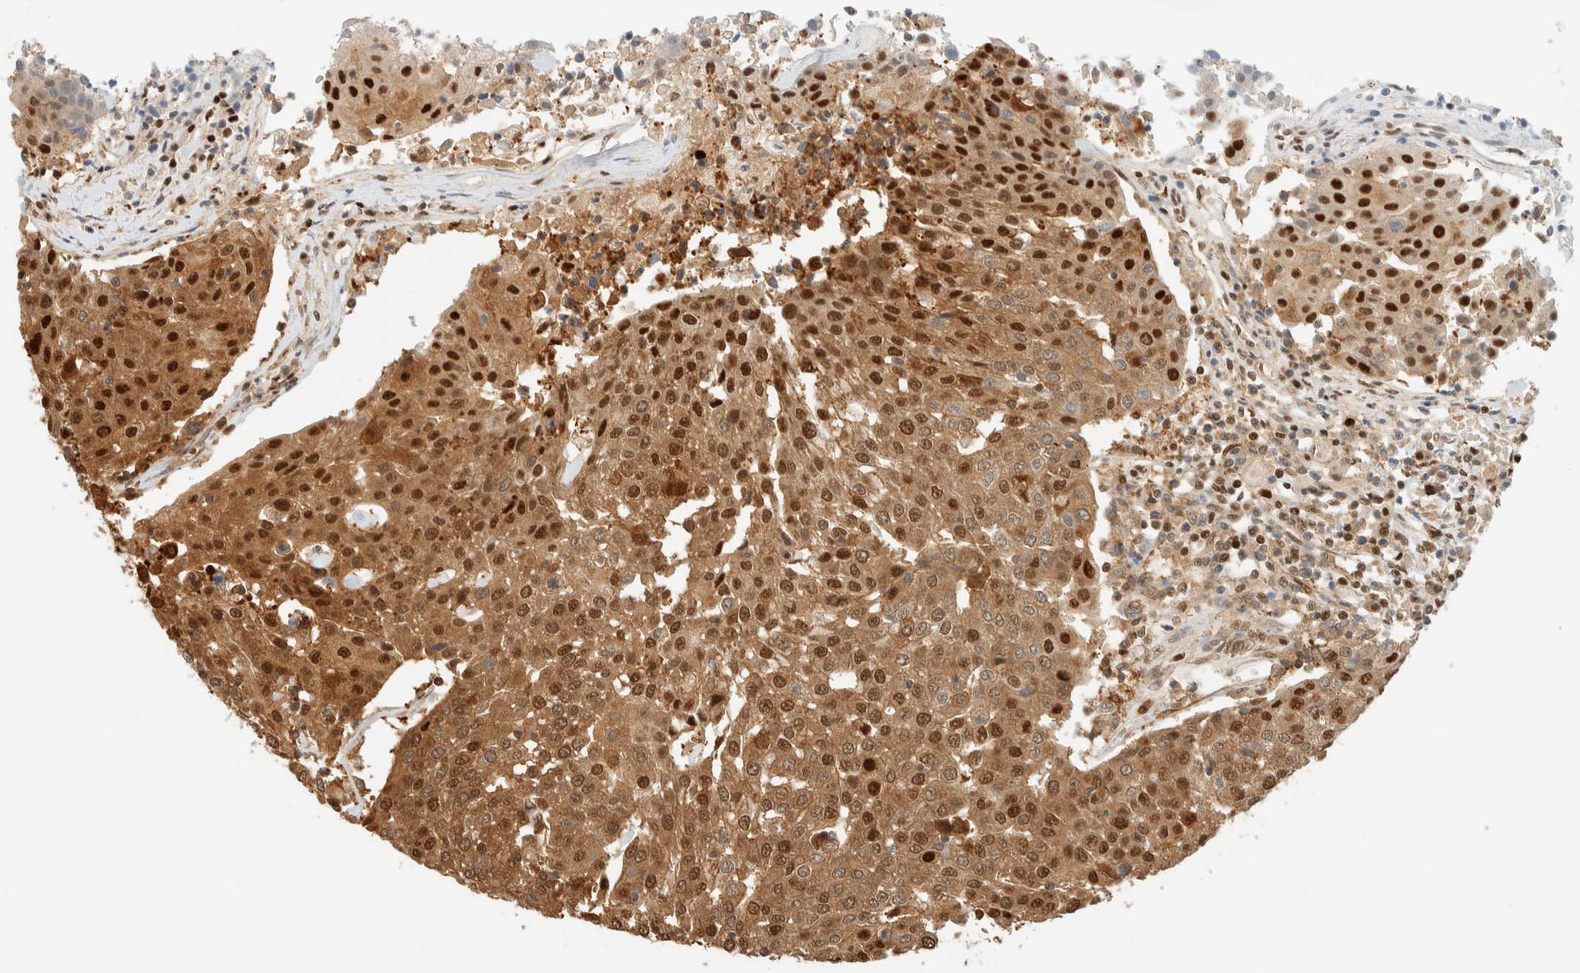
{"staining": {"intensity": "strong", "quantity": ">75%", "location": "cytoplasmic/membranous,nuclear"}, "tissue": "urothelial cancer", "cell_type": "Tumor cells", "image_type": "cancer", "snomed": [{"axis": "morphology", "description": "Urothelial carcinoma, High grade"}, {"axis": "topography", "description": "Urinary bladder"}], "caption": "Protein analysis of urothelial cancer tissue reveals strong cytoplasmic/membranous and nuclear positivity in approximately >75% of tumor cells.", "gene": "ZBTB37", "patient": {"sex": "female", "age": 85}}